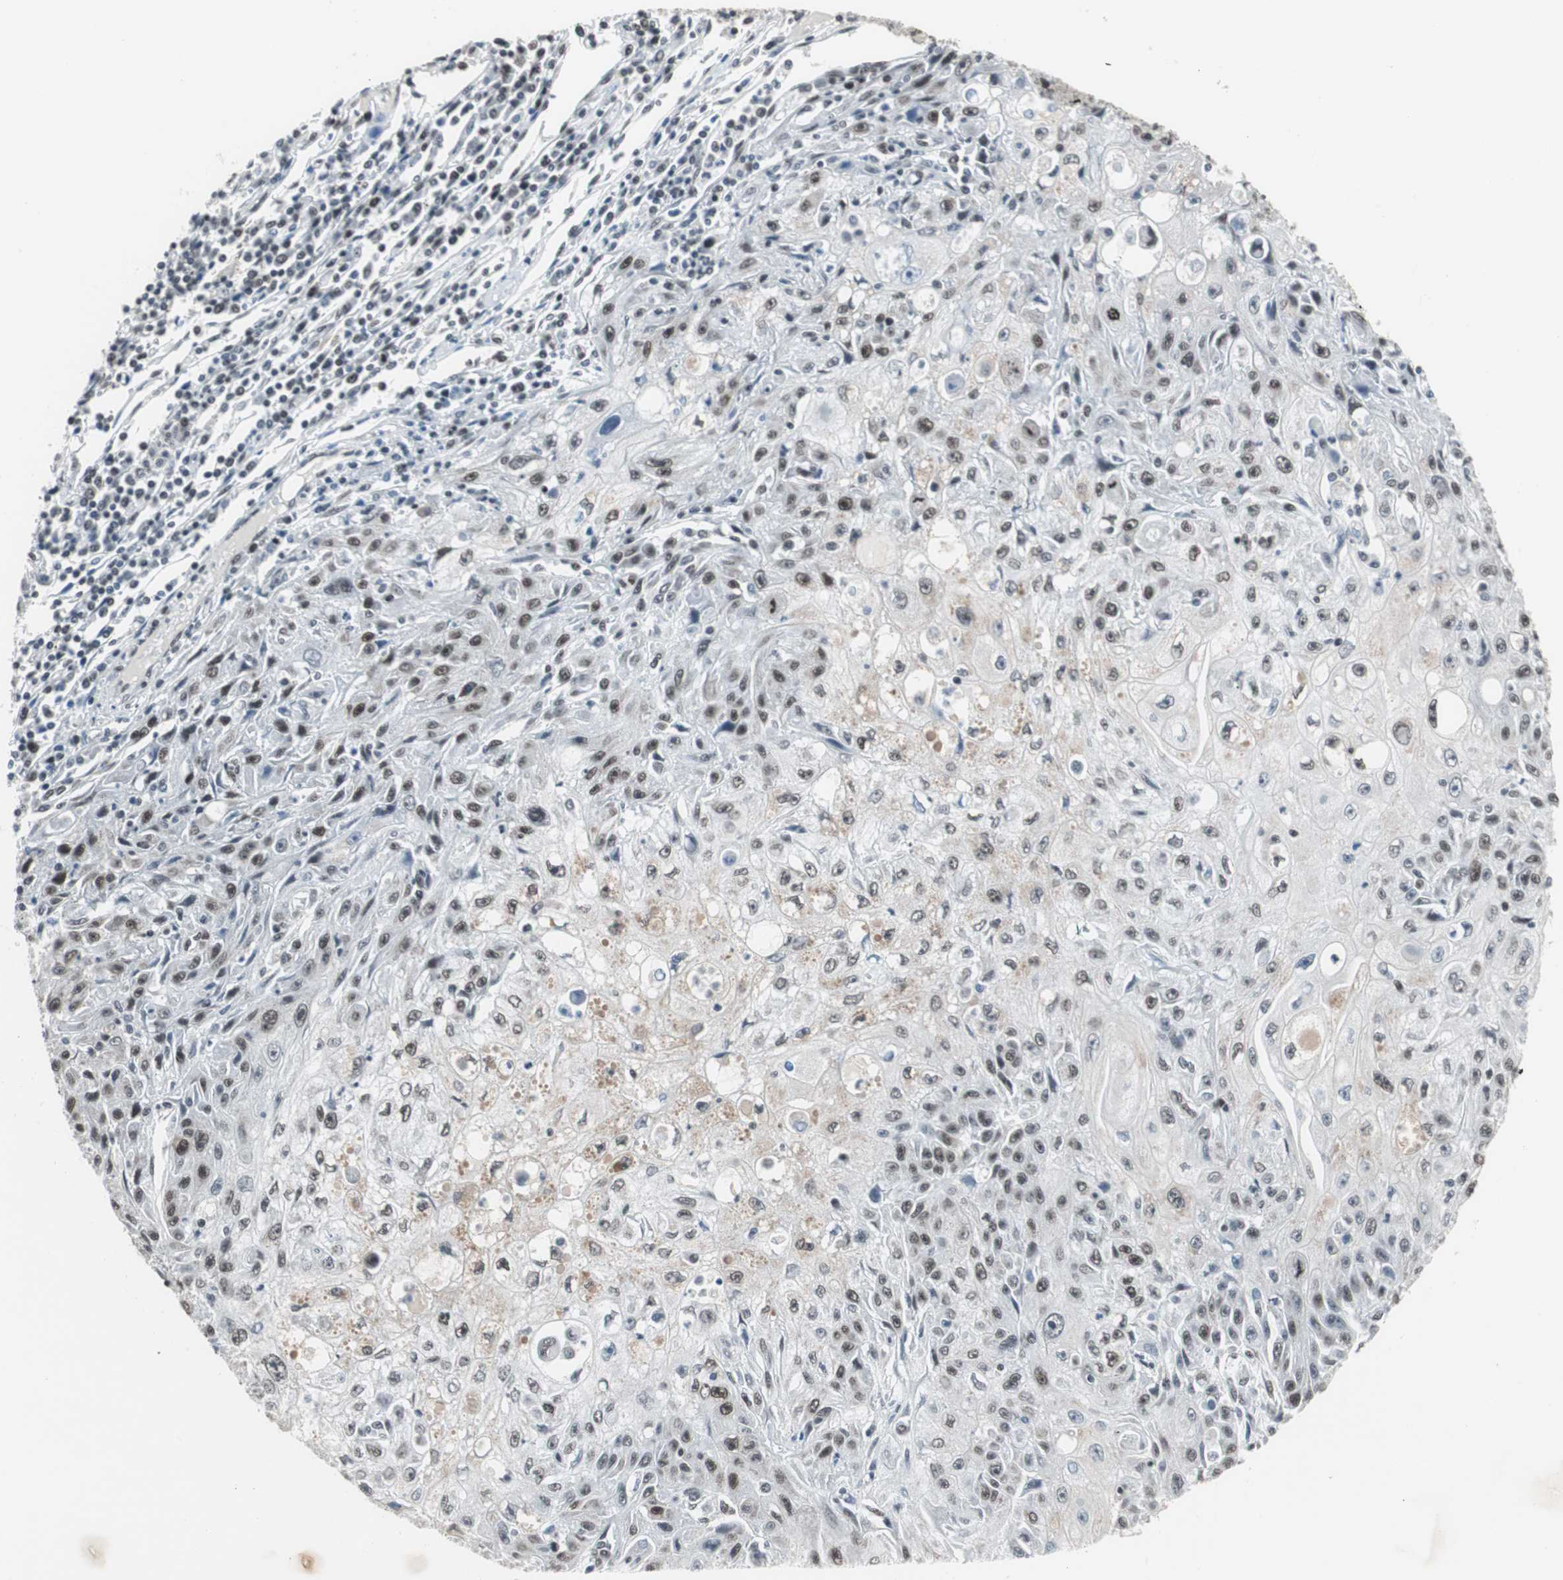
{"staining": {"intensity": "moderate", "quantity": ">75%", "location": "nuclear"}, "tissue": "skin cancer", "cell_type": "Tumor cells", "image_type": "cancer", "snomed": [{"axis": "morphology", "description": "Squamous cell carcinoma, NOS"}, {"axis": "topography", "description": "Skin"}], "caption": "This micrograph exhibits IHC staining of human skin cancer (squamous cell carcinoma), with medium moderate nuclear positivity in approximately >75% of tumor cells.", "gene": "XRCC1", "patient": {"sex": "male", "age": 75}}